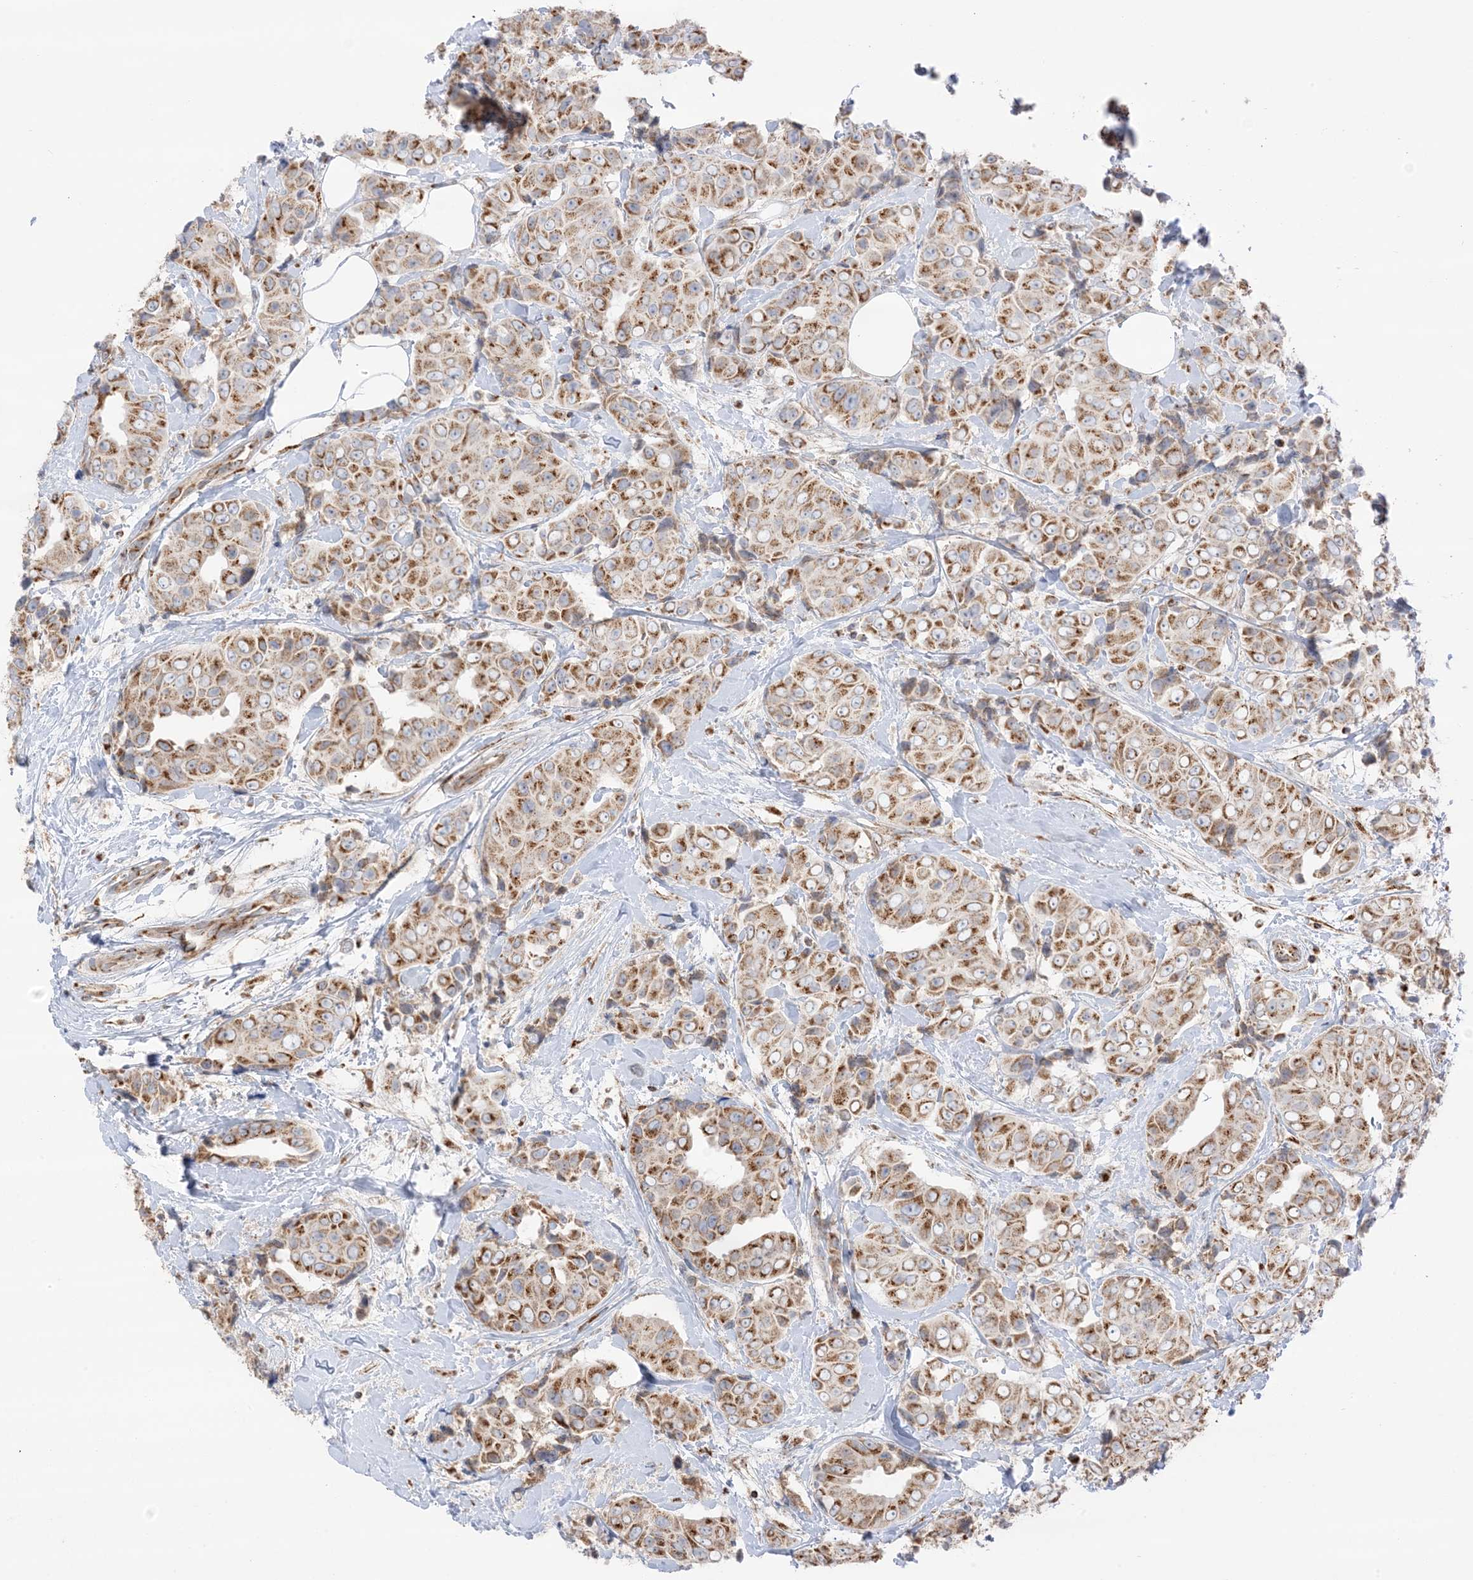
{"staining": {"intensity": "moderate", "quantity": ">75%", "location": "cytoplasmic/membranous"}, "tissue": "breast cancer", "cell_type": "Tumor cells", "image_type": "cancer", "snomed": [{"axis": "morphology", "description": "Normal tissue, NOS"}, {"axis": "morphology", "description": "Duct carcinoma"}, {"axis": "topography", "description": "Breast"}], "caption": "Approximately >75% of tumor cells in intraductal carcinoma (breast) display moderate cytoplasmic/membranous protein expression as visualized by brown immunohistochemical staining.", "gene": "SLC25A12", "patient": {"sex": "female", "age": 39}}